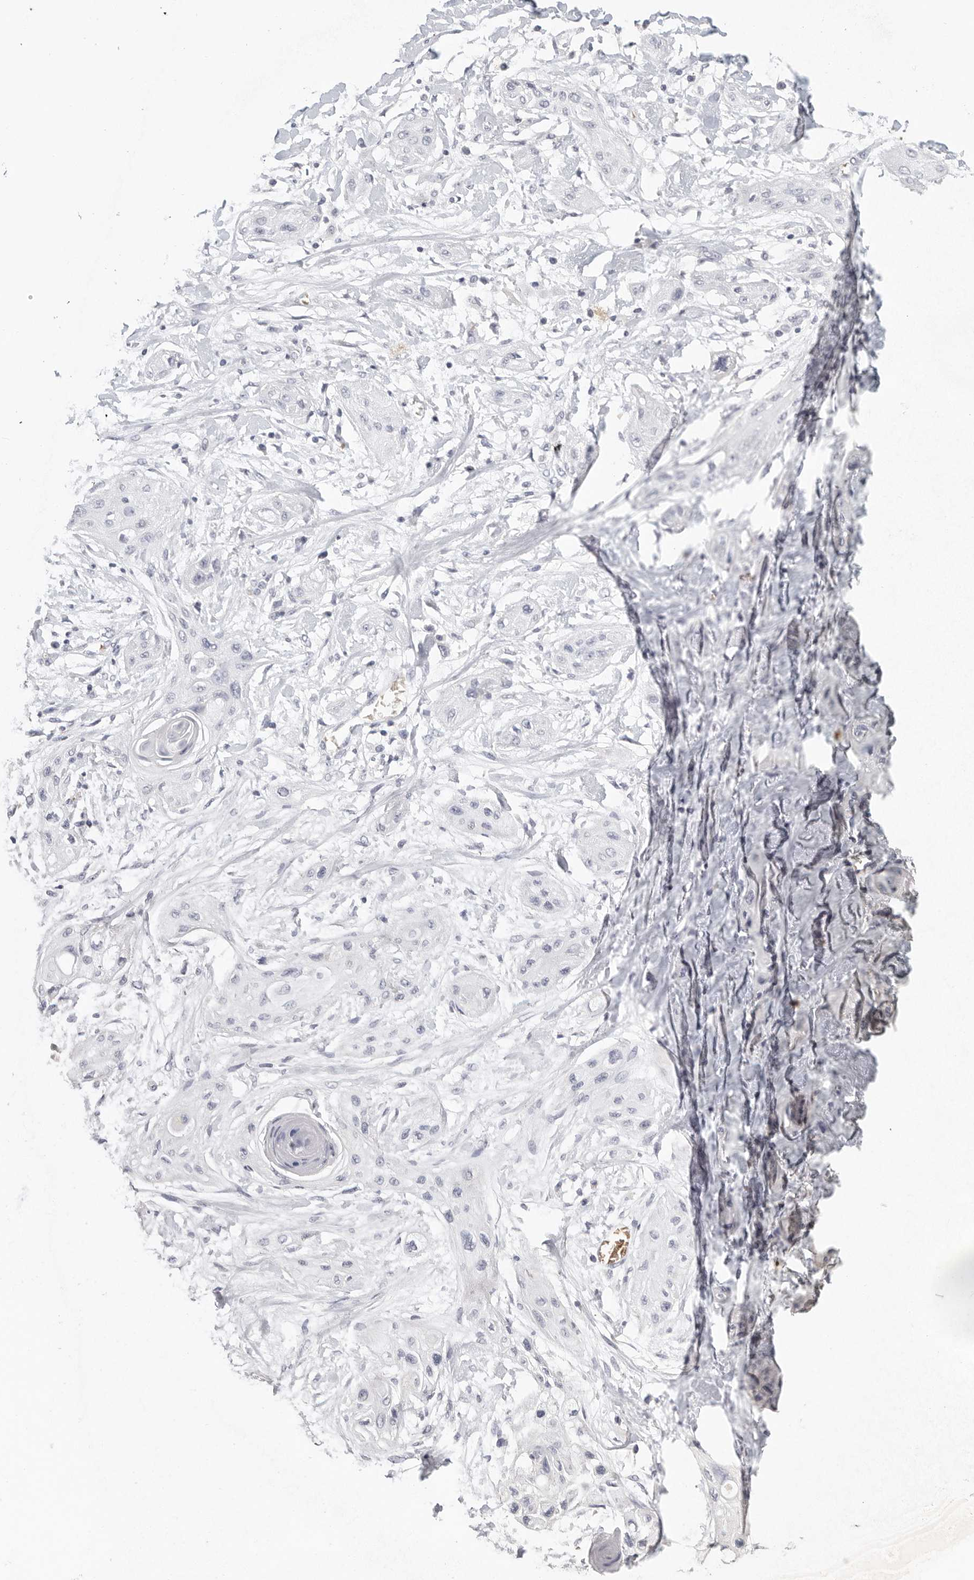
{"staining": {"intensity": "negative", "quantity": "none", "location": "none"}, "tissue": "lung cancer", "cell_type": "Tumor cells", "image_type": "cancer", "snomed": [{"axis": "morphology", "description": "Squamous cell carcinoma, NOS"}, {"axis": "topography", "description": "Lung"}], "caption": "High magnification brightfield microscopy of squamous cell carcinoma (lung) stained with DAB (3,3'-diaminobenzidine) (brown) and counterstained with hematoxylin (blue): tumor cells show no significant expression. (DAB (3,3'-diaminobenzidine) IHC visualized using brightfield microscopy, high magnification).", "gene": "DNAJC11", "patient": {"sex": "female", "age": 47}}